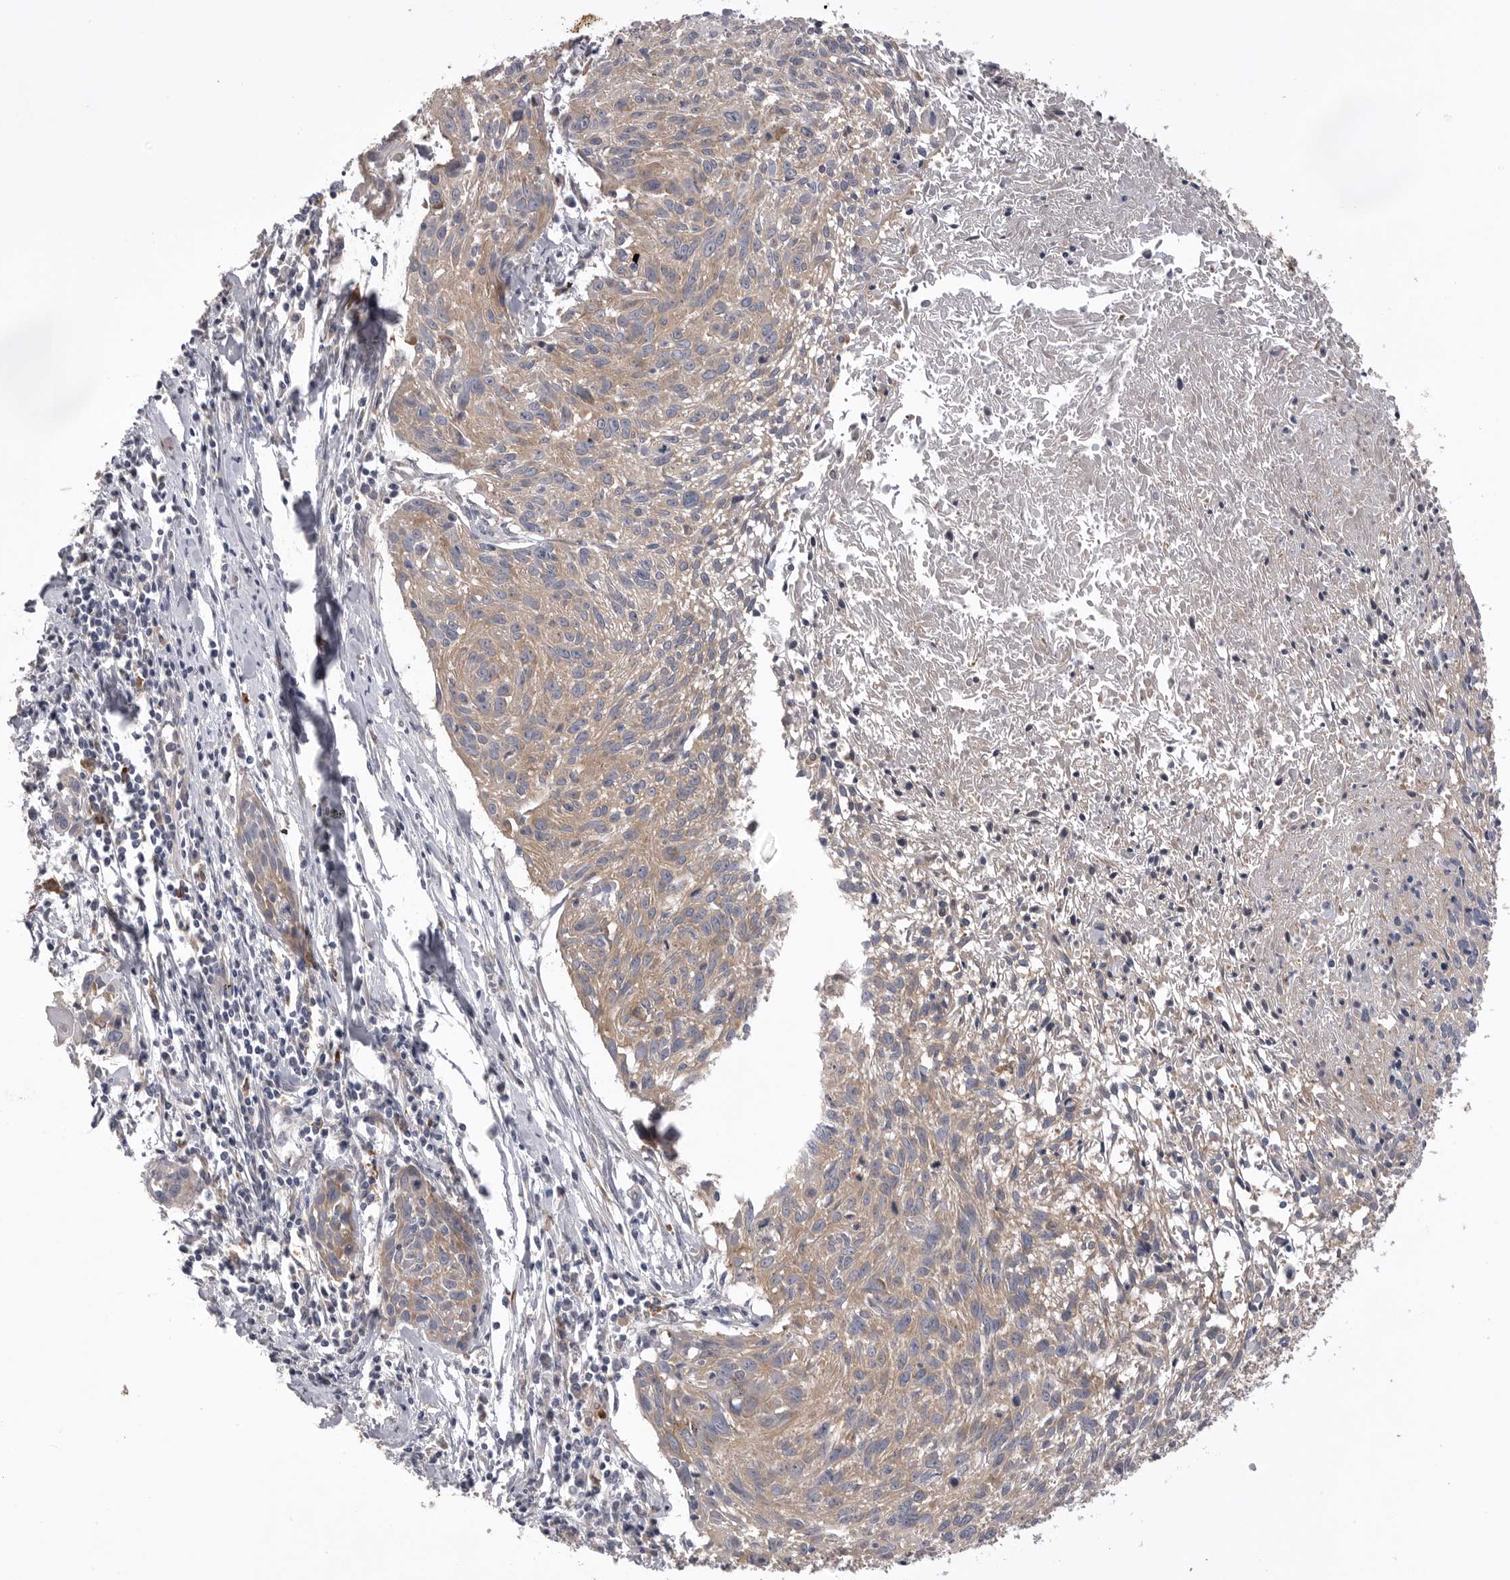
{"staining": {"intensity": "weak", "quantity": ">75%", "location": "cytoplasmic/membranous"}, "tissue": "cervical cancer", "cell_type": "Tumor cells", "image_type": "cancer", "snomed": [{"axis": "morphology", "description": "Squamous cell carcinoma, NOS"}, {"axis": "topography", "description": "Cervix"}], "caption": "There is low levels of weak cytoplasmic/membranous staining in tumor cells of cervical cancer, as demonstrated by immunohistochemical staining (brown color).", "gene": "VAC14", "patient": {"sex": "female", "age": 51}}